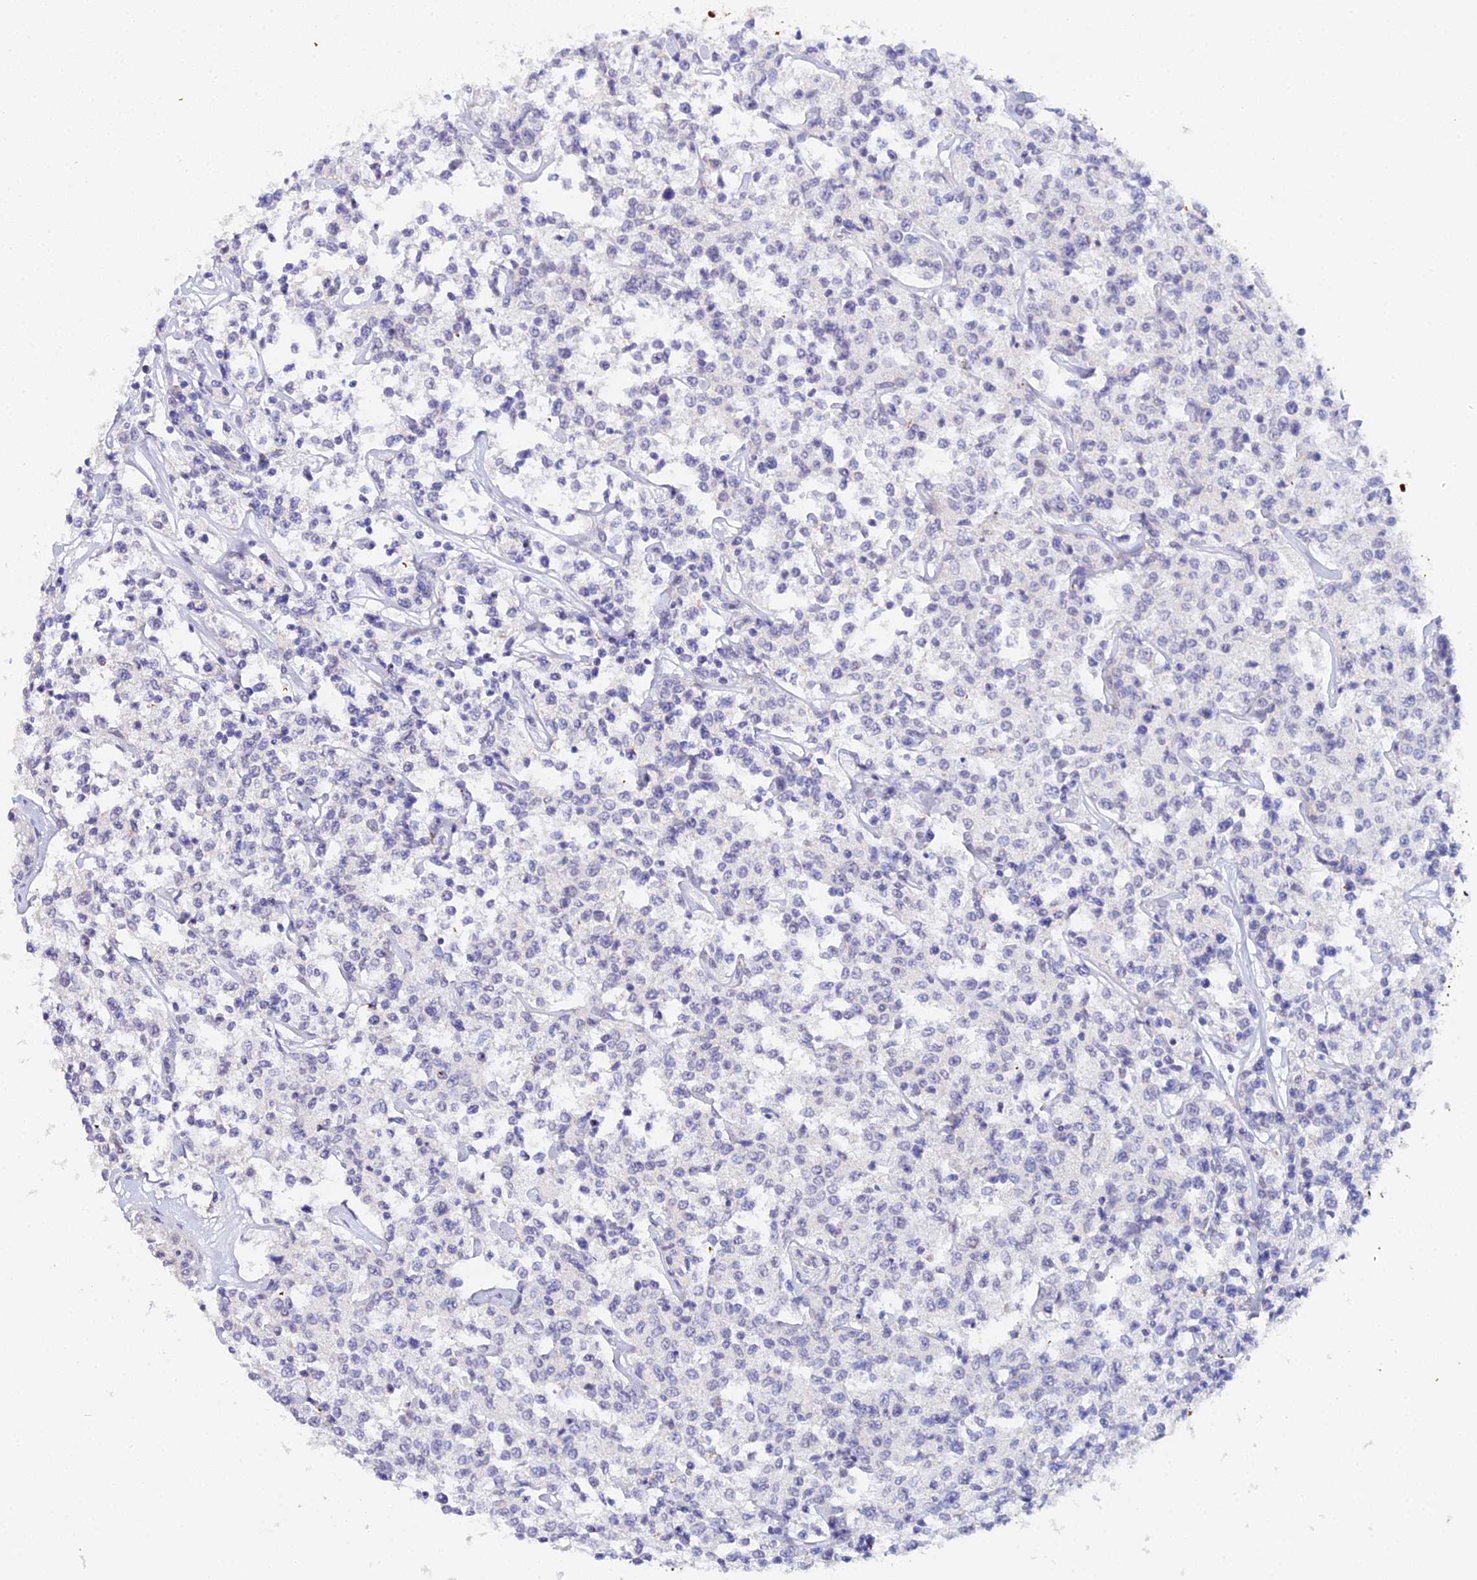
{"staining": {"intensity": "negative", "quantity": "none", "location": "none"}, "tissue": "lymphoma", "cell_type": "Tumor cells", "image_type": "cancer", "snomed": [{"axis": "morphology", "description": "Malignant lymphoma, non-Hodgkin's type, Low grade"}, {"axis": "topography", "description": "Small intestine"}], "caption": "Low-grade malignant lymphoma, non-Hodgkin's type was stained to show a protein in brown. There is no significant expression in tumor cells.", "gene": "CFAP45", "patient": {"sex": "female", "age": 59}}